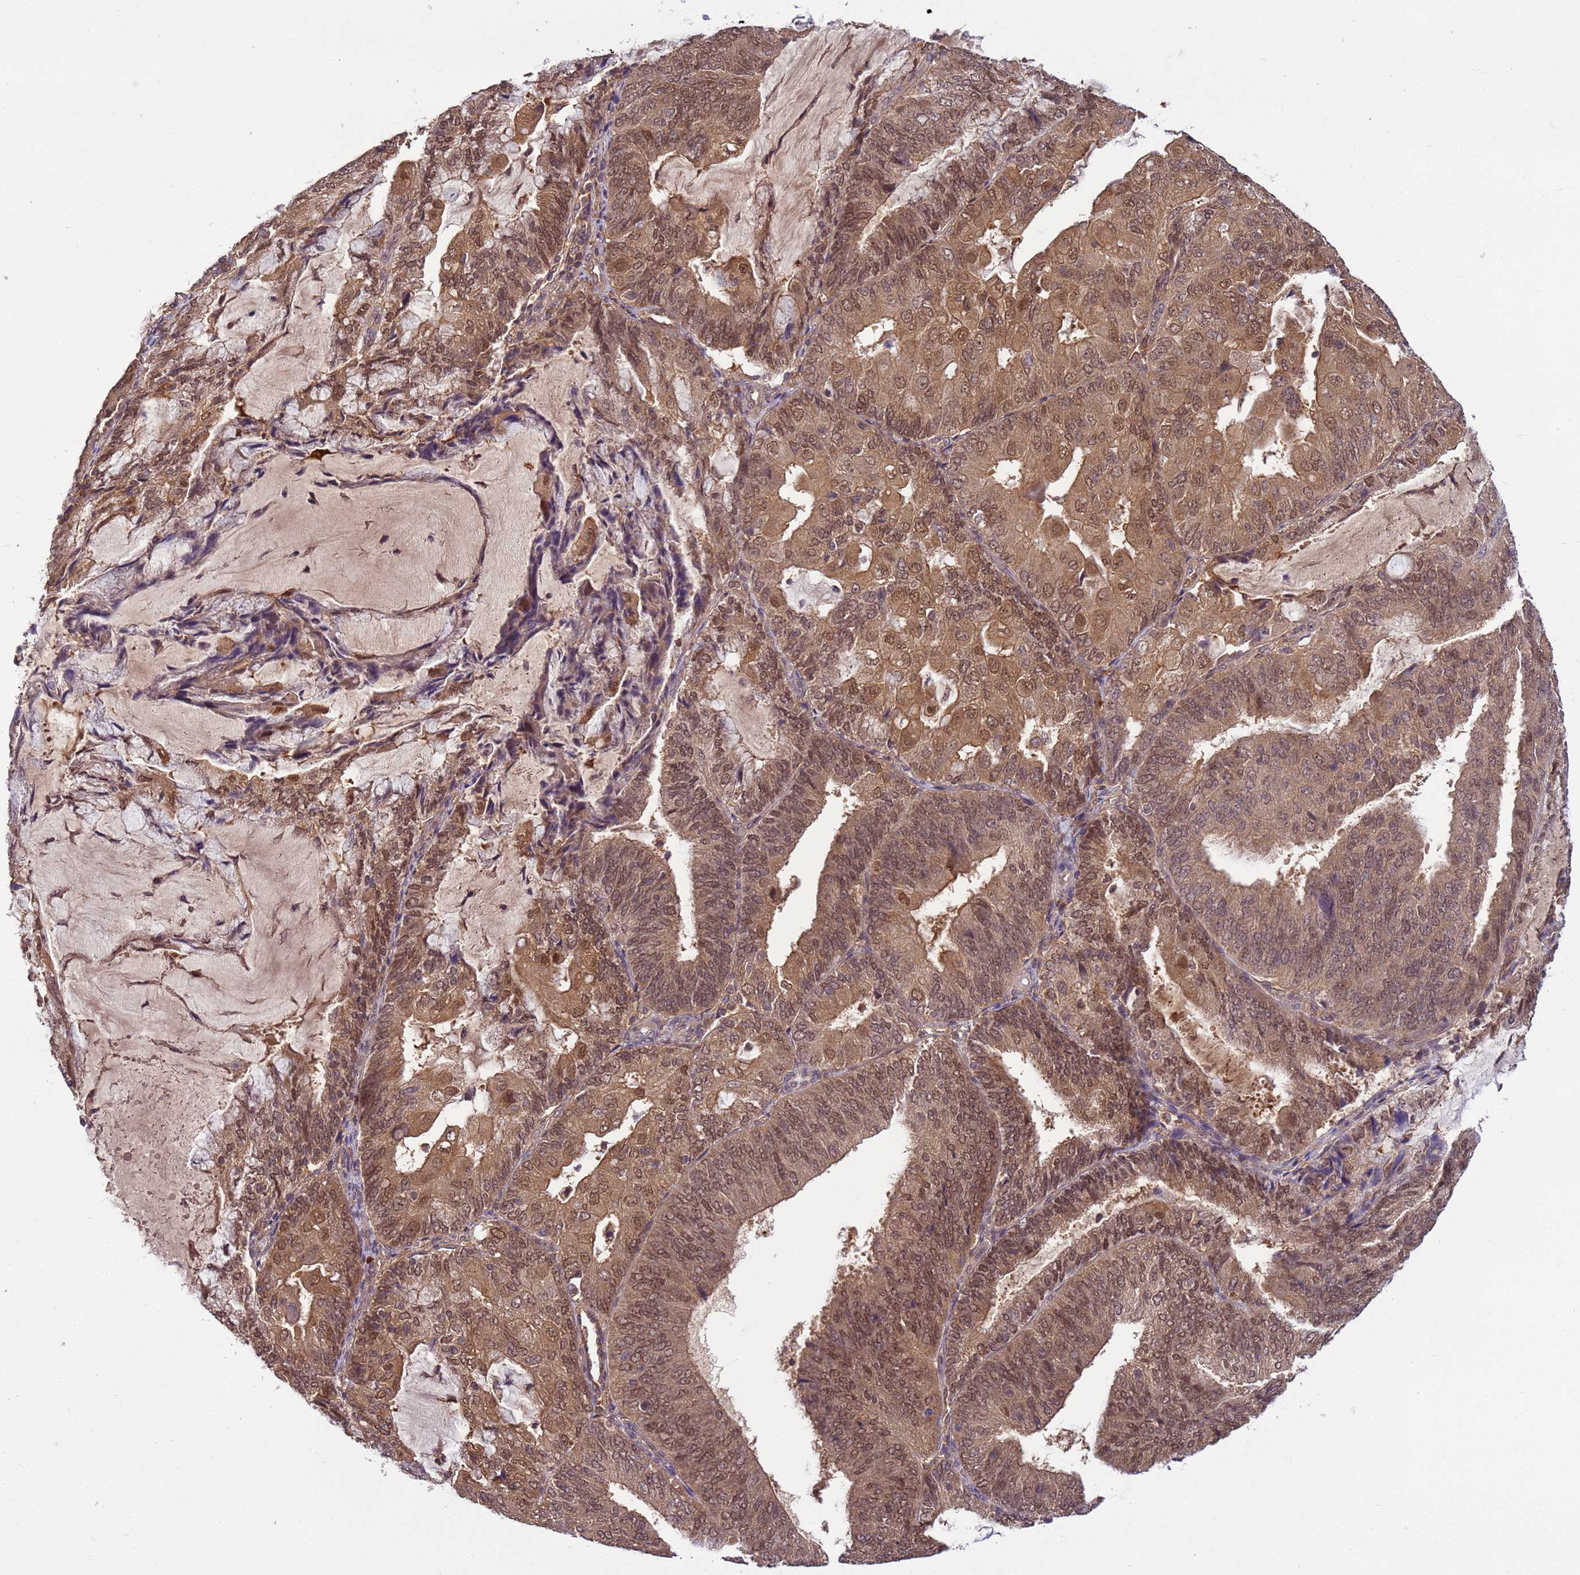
{"staining": {"intensity": "moderate", "quantity": ">75%", "location": "cytoplasmic/membranous,nuclear"}, "tissue": "endometrial cancer", "cell_type": "Tumor cells", "image_type": "cancer", "snomed": [{"axis": "morphology", "description": "Adenocarcinoma, NOS"}, {"axis": "topography", "description": "Endometrium"}], "caption": "An immunohistochemistry photomicrograph of tumor tissue is shown. Protein staining in brown labels moderate cytoplasmic/membranous and nuclear positivity in endometrial cancer (adenocarcinoma) within tumor cells.", "gene": "NPEPPS", "patient": {"sex": "female", "age": 81}}